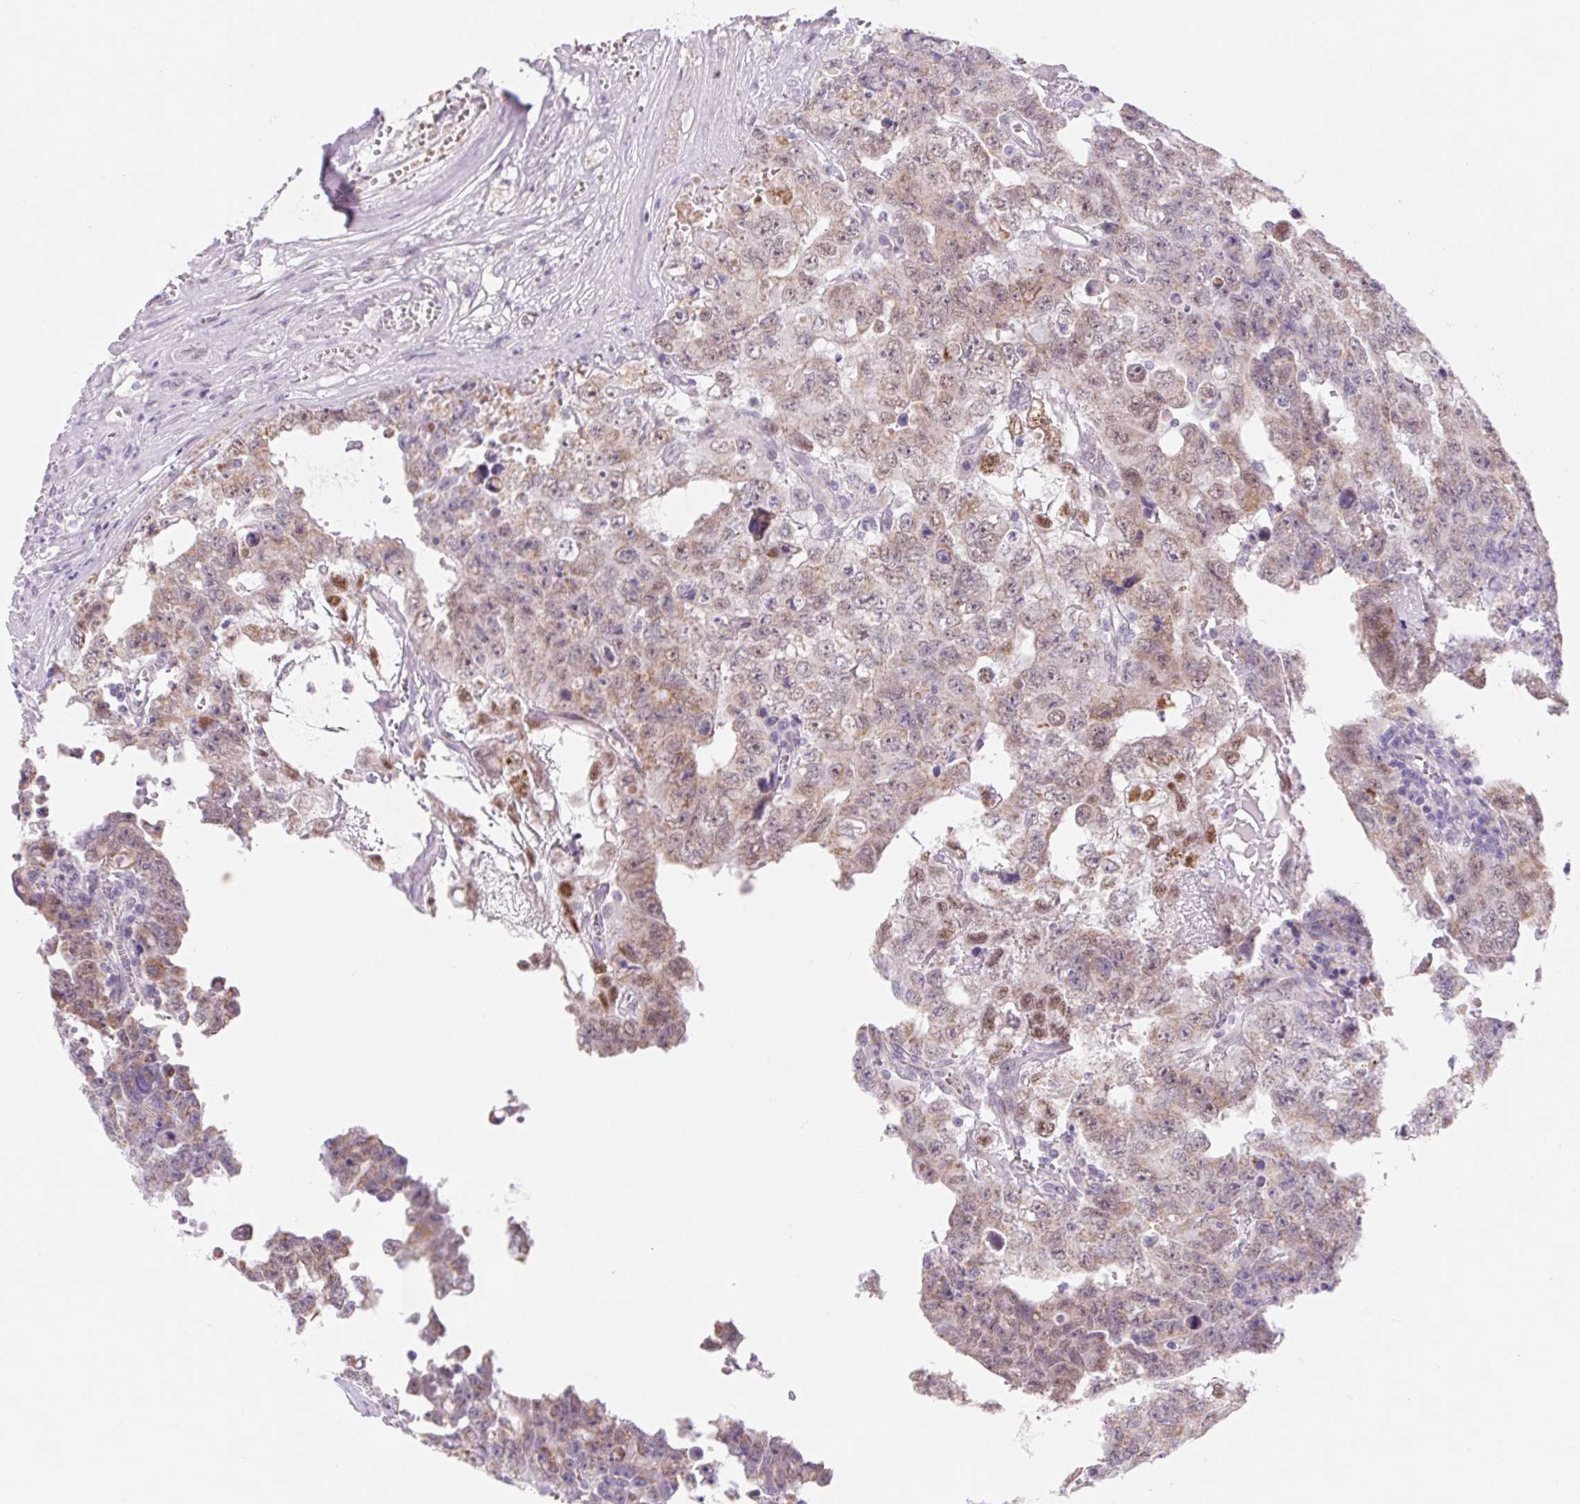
{"staining": {"intensity": "weak", "quantity": "25%-75%", "location": "cytoplasmic/membranous,nuclear"}, "tissue": "testis cancer", "cell_type": "Tumor cells", "image_type": "cancer", "snomed": [{"axis": "morphology", "description": "Carcinoma, Embryonal, NOS"}, {"axis": "topography", "description": "Testis"}], "caption": "Immunohistochemical staining of testis cancer (embryonal carcinoma) exhibits low levels of weak cytoplasmic/membranous and nuclear protein positivity in approximately 25%-75% of tumor cells.", "gene": "DPPA5", "patient": {"sex": "male", "age": 24}}